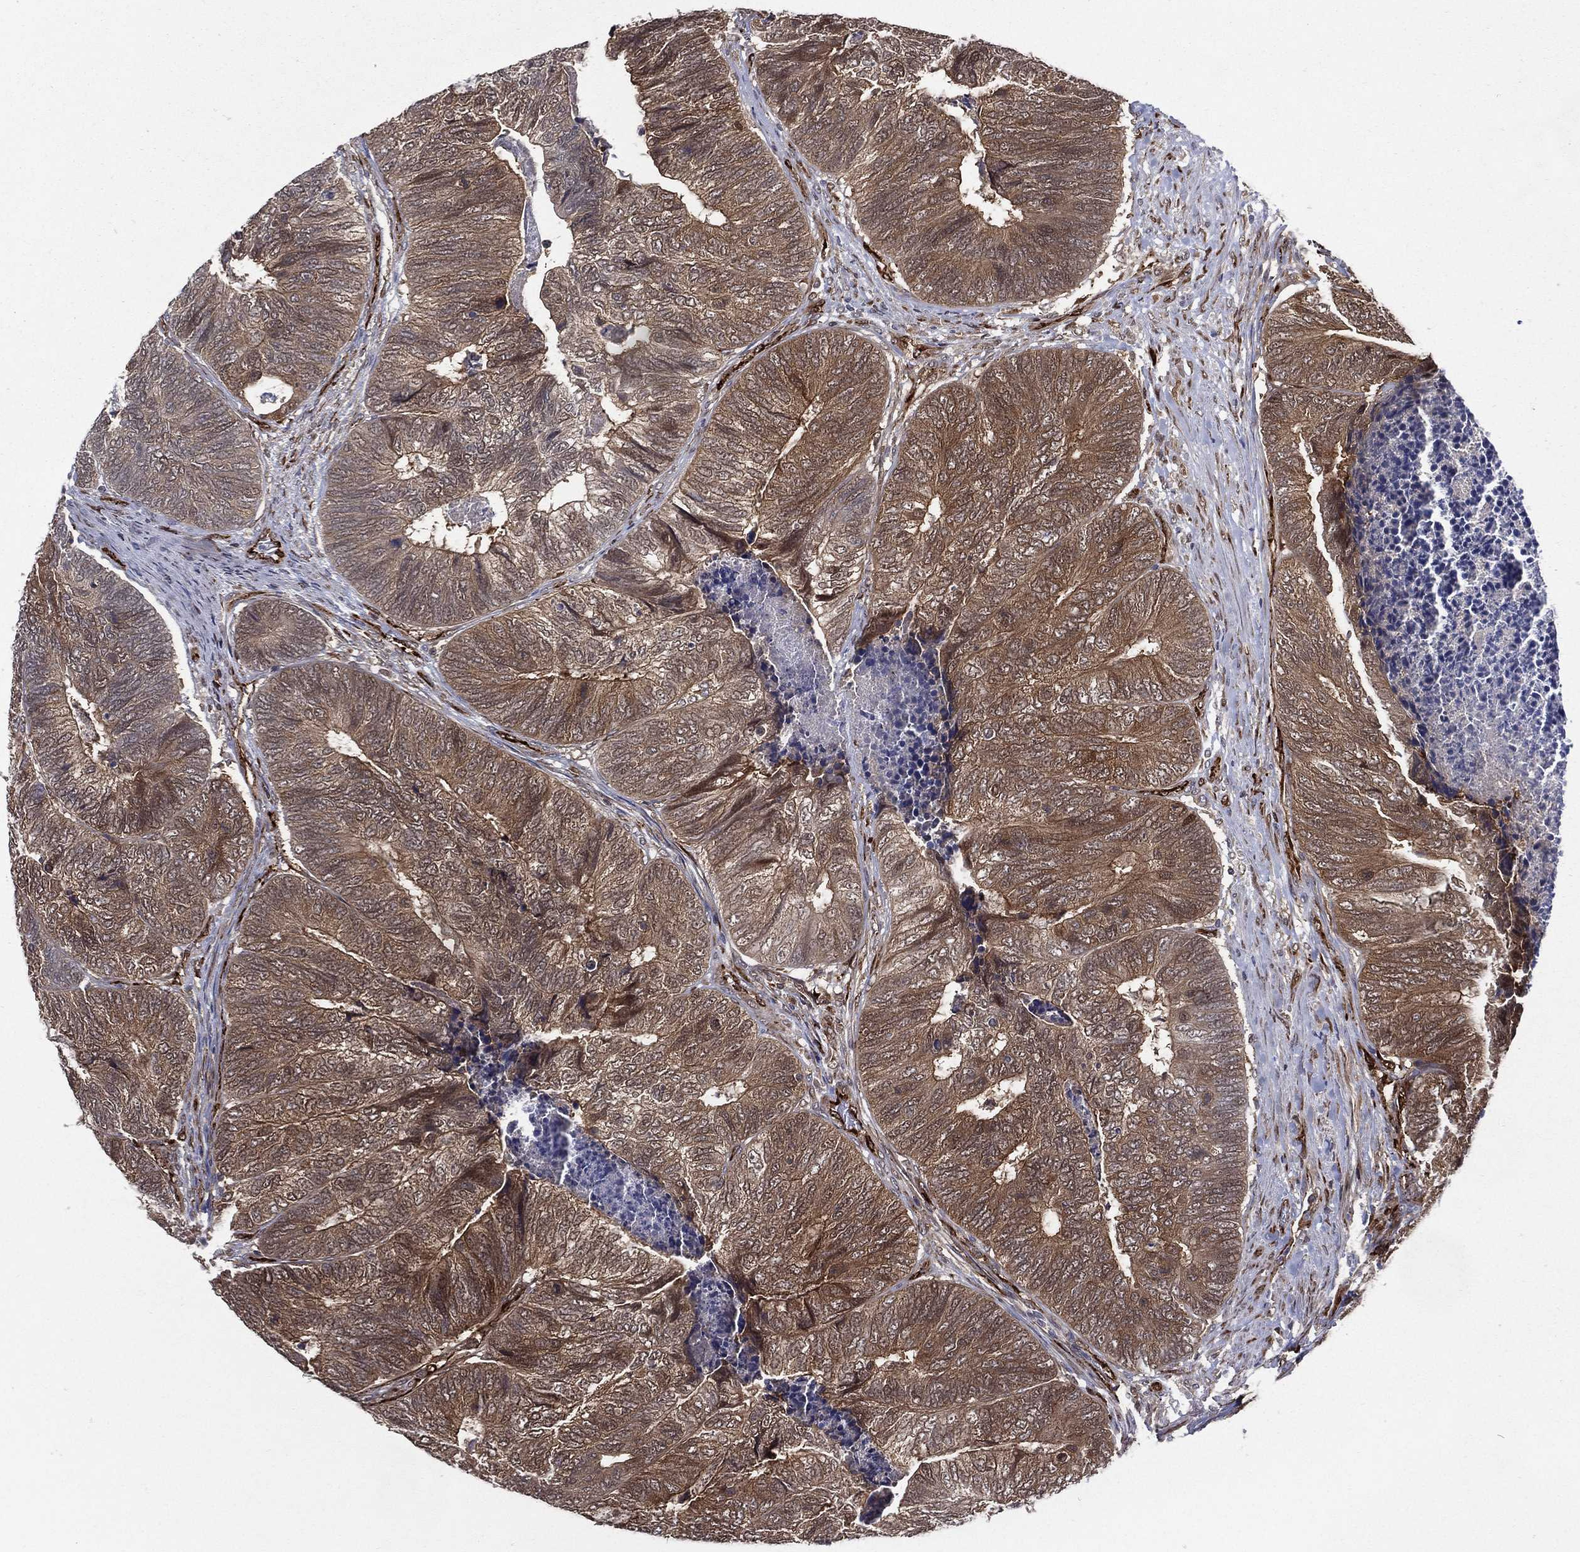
{"staining": {"intensity": "moderate", "quantity": "25%-75%", "location": "cytoplasmic/membranous"}, "tissue": "colorectal cancer", "cell_type": "Tumor cells", "image_type": "cancer", "snomed": [{"axis": "morphology", "description": "Adenocarcinoma, NOS"}, {"axis": "topography", "description": "Colon"}], "caption": "Brown immunohistochemical staining in human colorectal cancer (adenocarcinoma) demonstrates moderate cytoplasmic/membranous staining in approximately 25%-75% of tumor cells.", "gene": "ARHGAP11A", "patient": {"sex": "female", "age": 67}}